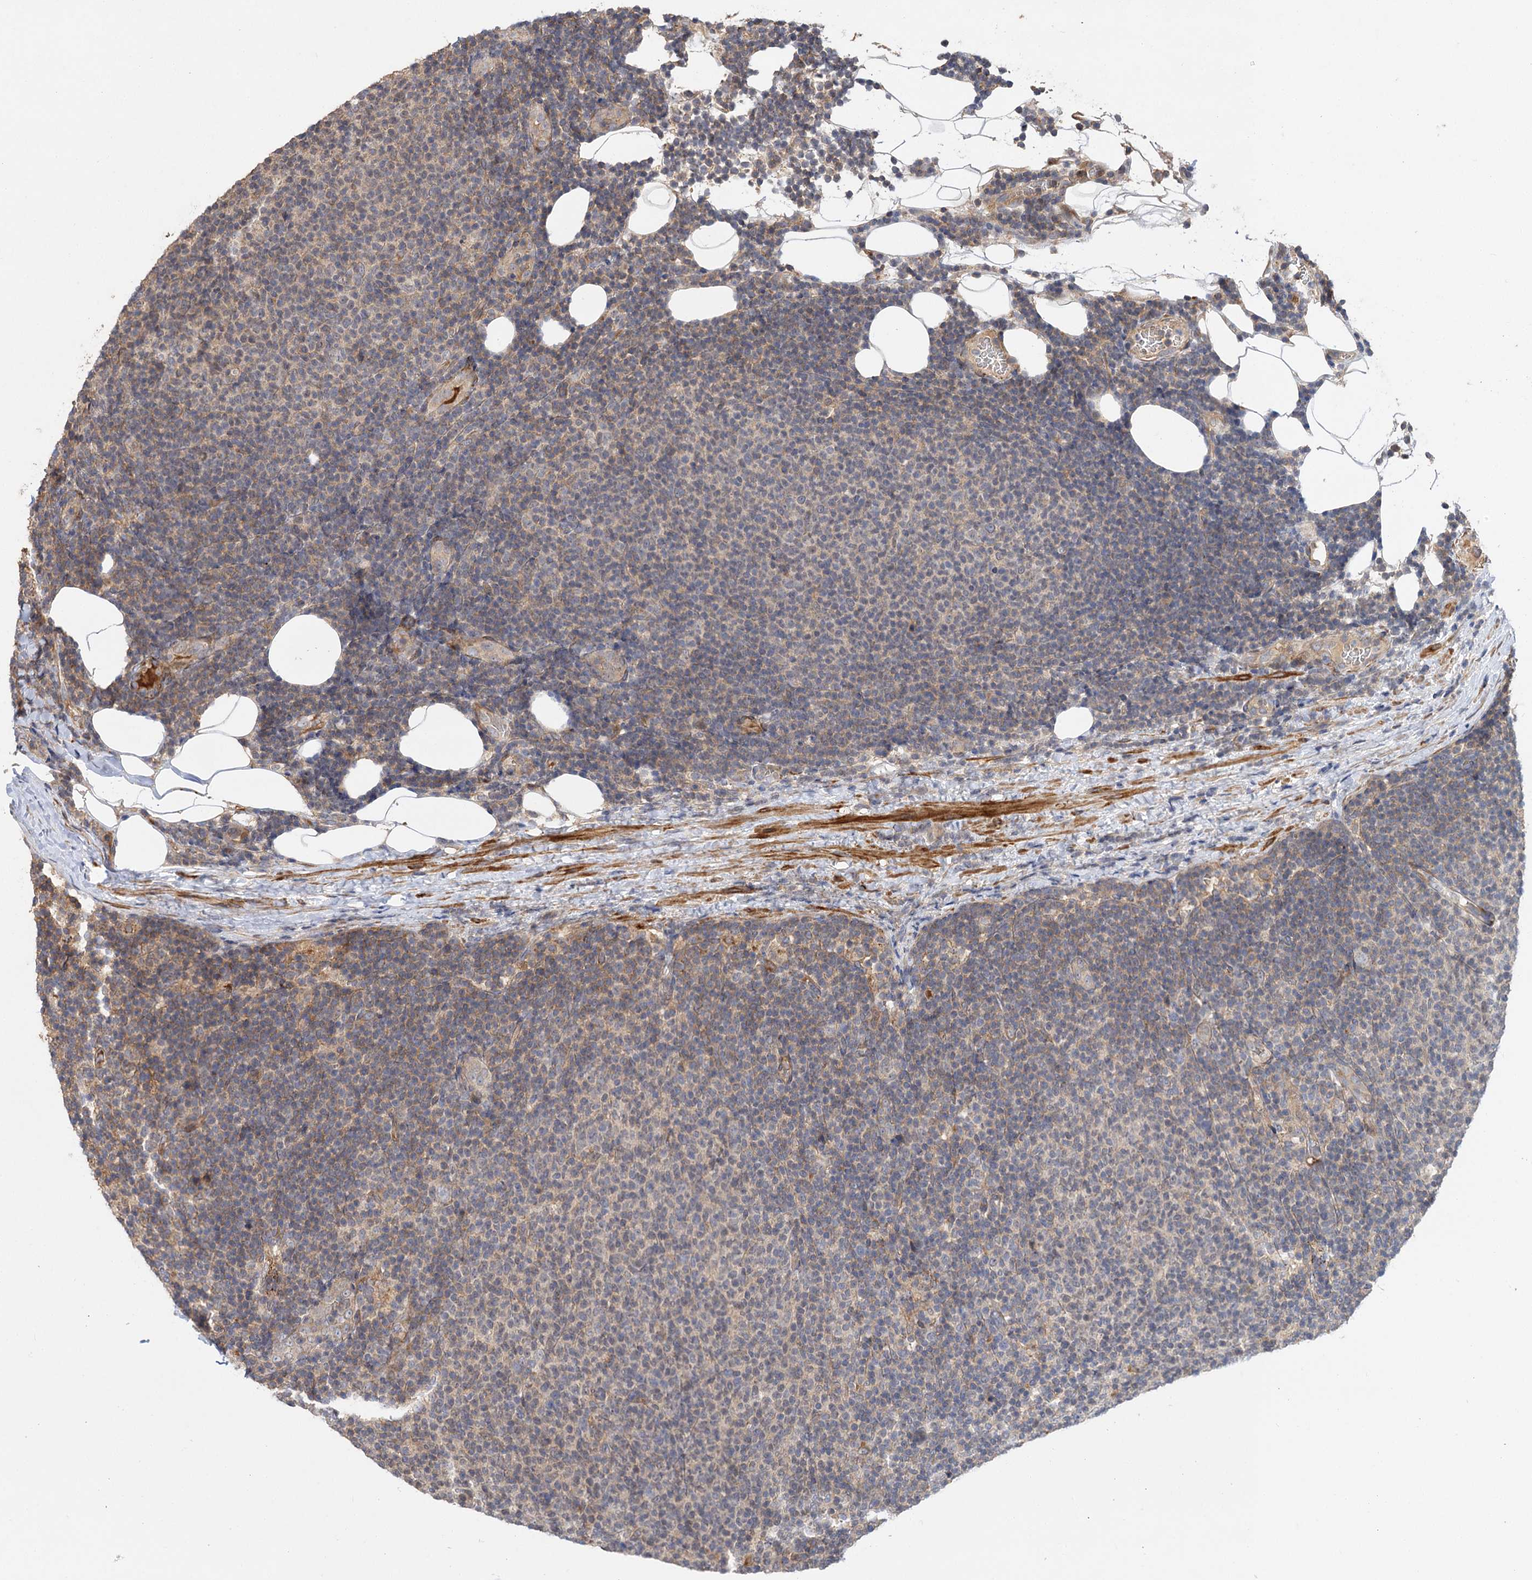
{"staining": {"intensity": "weak", "quantity": "<25%", "location": "cytoplasmic/membranous"}, "tissue": "lymphoma", "cell_type": "Tumor cells", "image_type": "cancer", "snomed": [{"axis": "morphology", "description": "Malignant lymphoma, non-Hodgkin's type, Low grade"}, {"axis": "topography", "description": "Lymph node"}], "caption": "Malignant lymphoma, non-Hodgkin's type (low-grade) was stained to show a protein in brown. There is no significant staining in tumor cells. Brightfield microscopy of immunohistochemistry (IHC) stained with DAB (3,3'-diaminobenzidine) (brown) and hematoxylin (blue), captured at high magnification.", "gene": "FBXW8", "patient": {"sex": "male", "age": 66}}